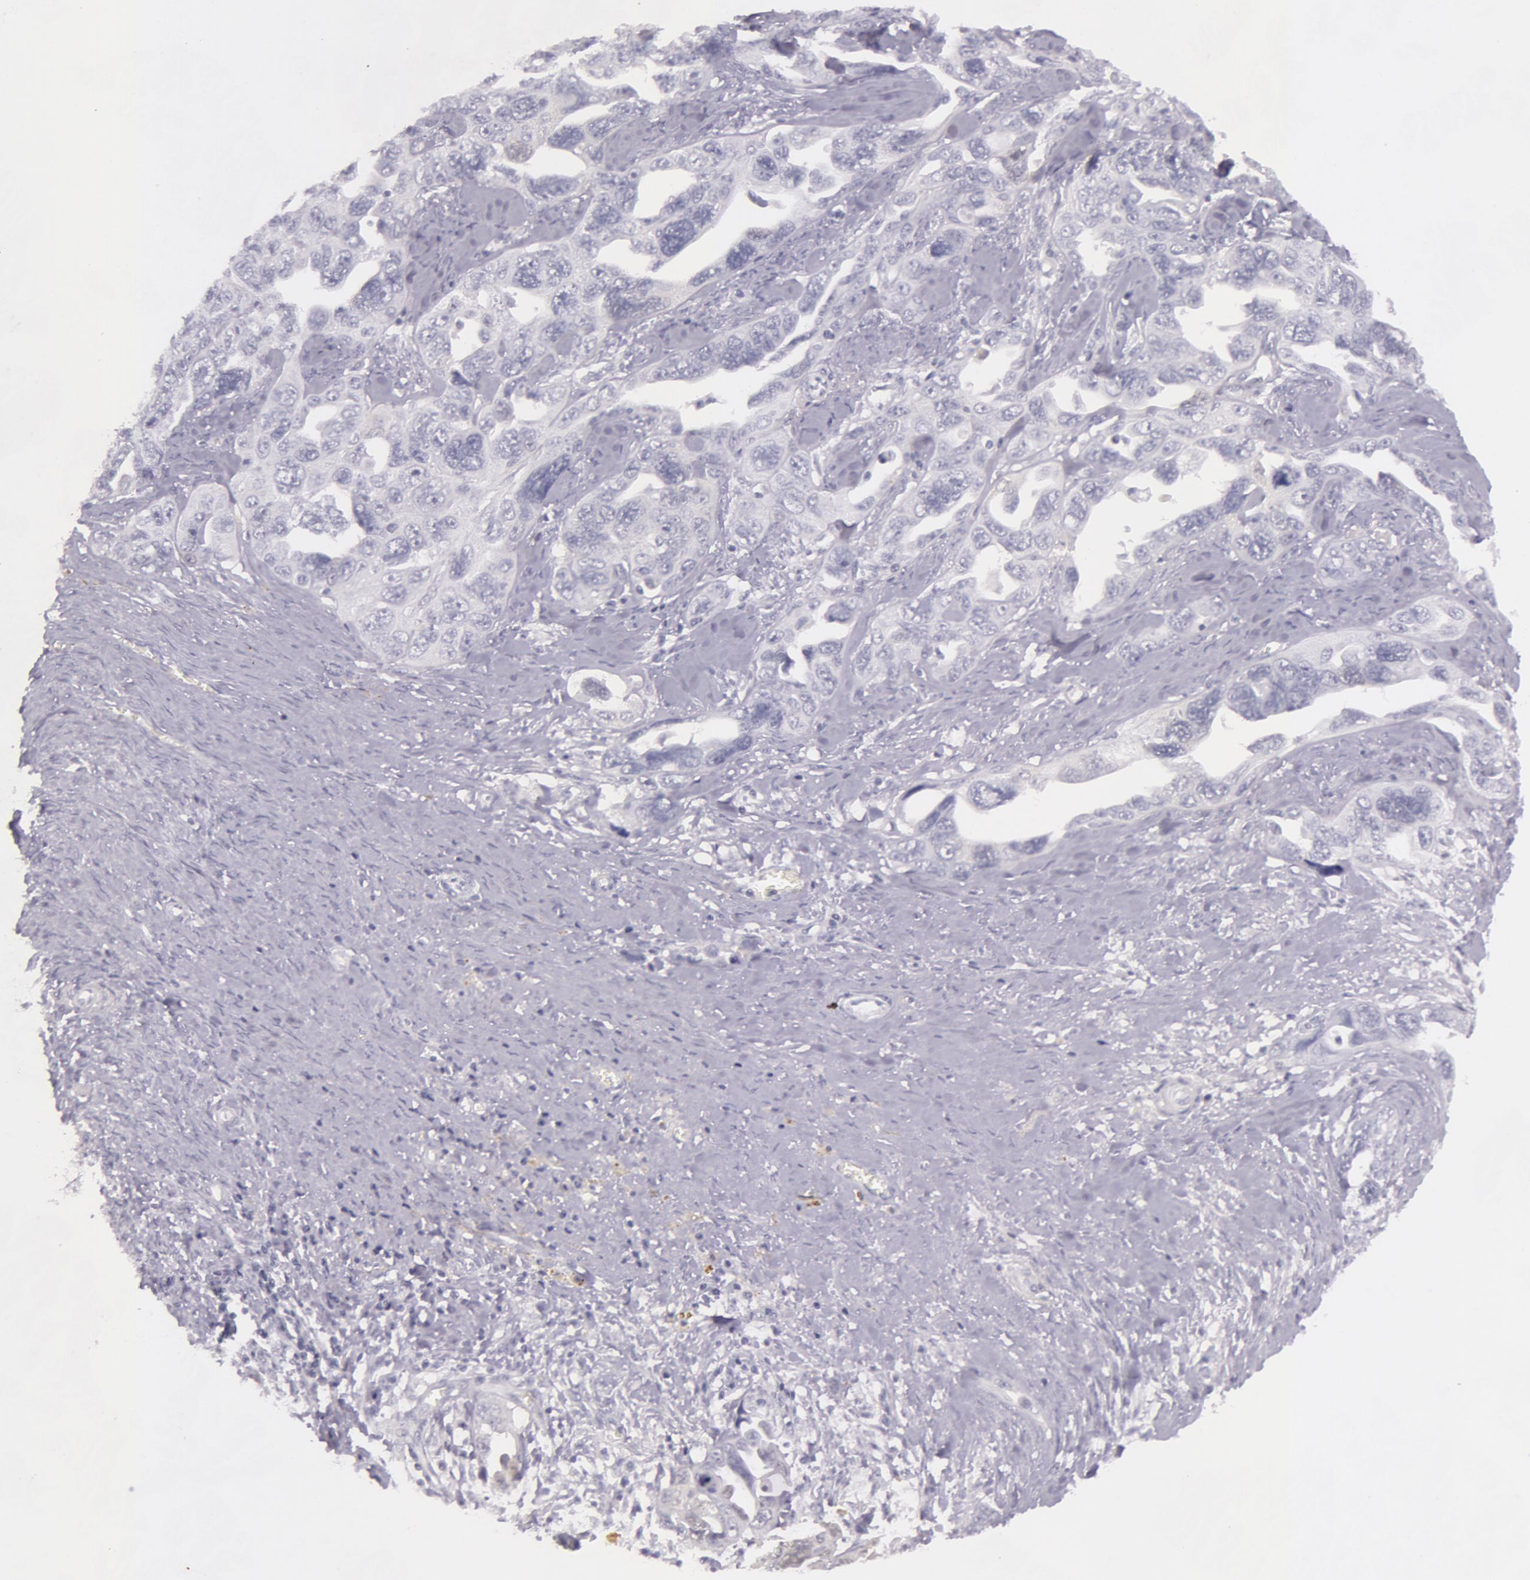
{"staining": {"intensity": "negative", "quantity": "none", "location": "none"}, "tissue": "ovarian cancer", "cell_type": "Tumor cells", "image_type": "cancer", "snomed": [{"axis": "morphology", "description": "Cystadenocarcinoma, serous, NOS"}, {"axis": "topography", "description": "Ovary"}], "caption": "Protein analysis of ovarian cancer (serous cystadenocarcinoma) demonstrates no significant staining in tumor cells.", "gene": "CKB", "patient": {"sex": "female", "age": 63}}